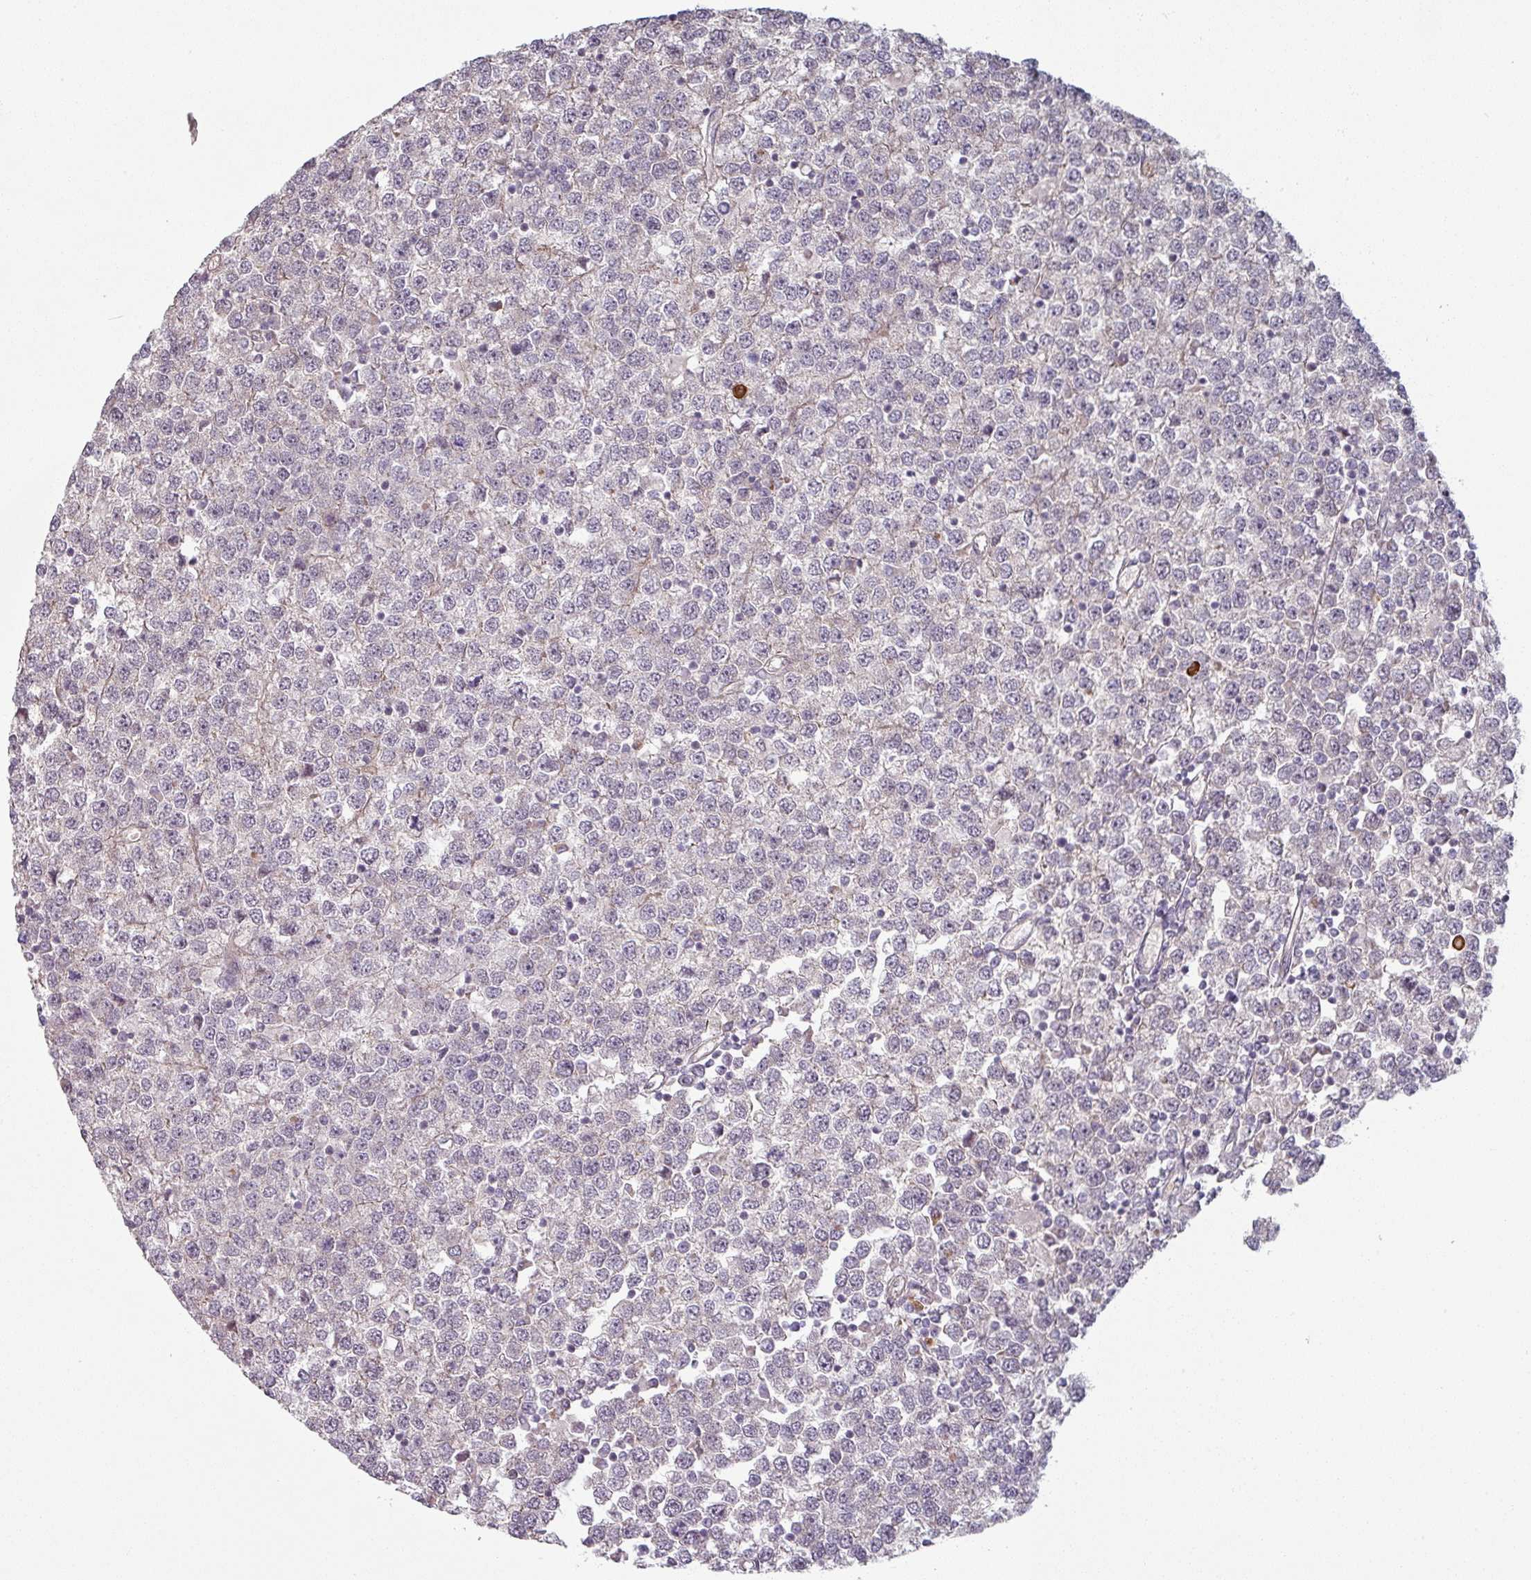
{"staining": {"intensity": "negative", "quantity": "none", "location": "none"}, "tissue": "testis cancer", "cell_type": "Tumor cells", "image_type": "cancer", "snomed": [{"axis": "morphology", "description": "Seminoma, NOS"}, {"axis": "topography", "description": "Testis"}], "caption": "Photomicrograph shows no significant protein expression in tumor cells of testis seminoma.", "gene": "PLEKHJ1", "patient": {"sex": "male", "age": 65}}